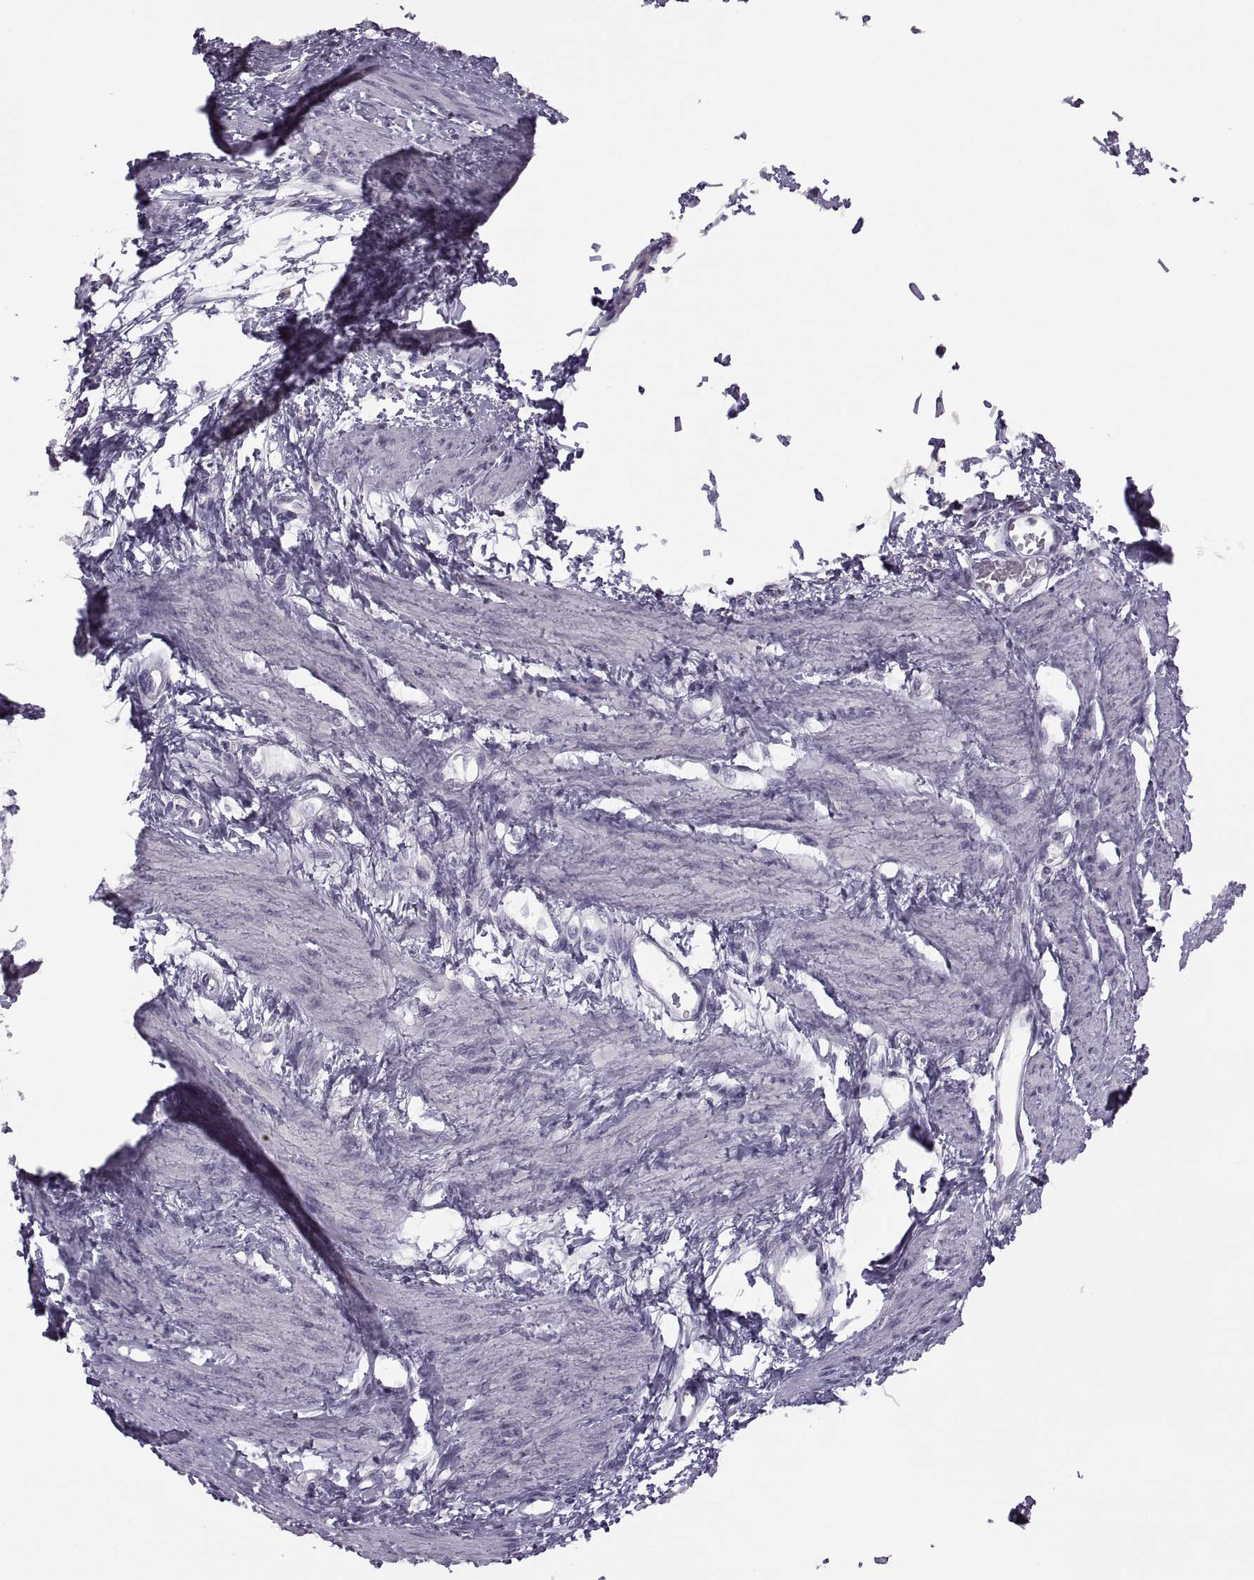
{"staining": {"intensity": "negative", "quantity": "none", "location": "none"}, "tissue": "smooth muscle", "cell_type": "Smooth muscle cells", "image_type": "normal", "snomed": [{"axis": "morphology", "description": "Normal tissue, NOS"}, {"axis": "topography", "description": "Smooth muscle"}, {"axis": "topography", "description": "Uterus"}], "caption": "This is an IHC histopathology image of unremarkable smooth muscle. There is no expression in smooth muscle cells.", "gene": "H2AP", "patient": {"sex": "female", "age": 39}}